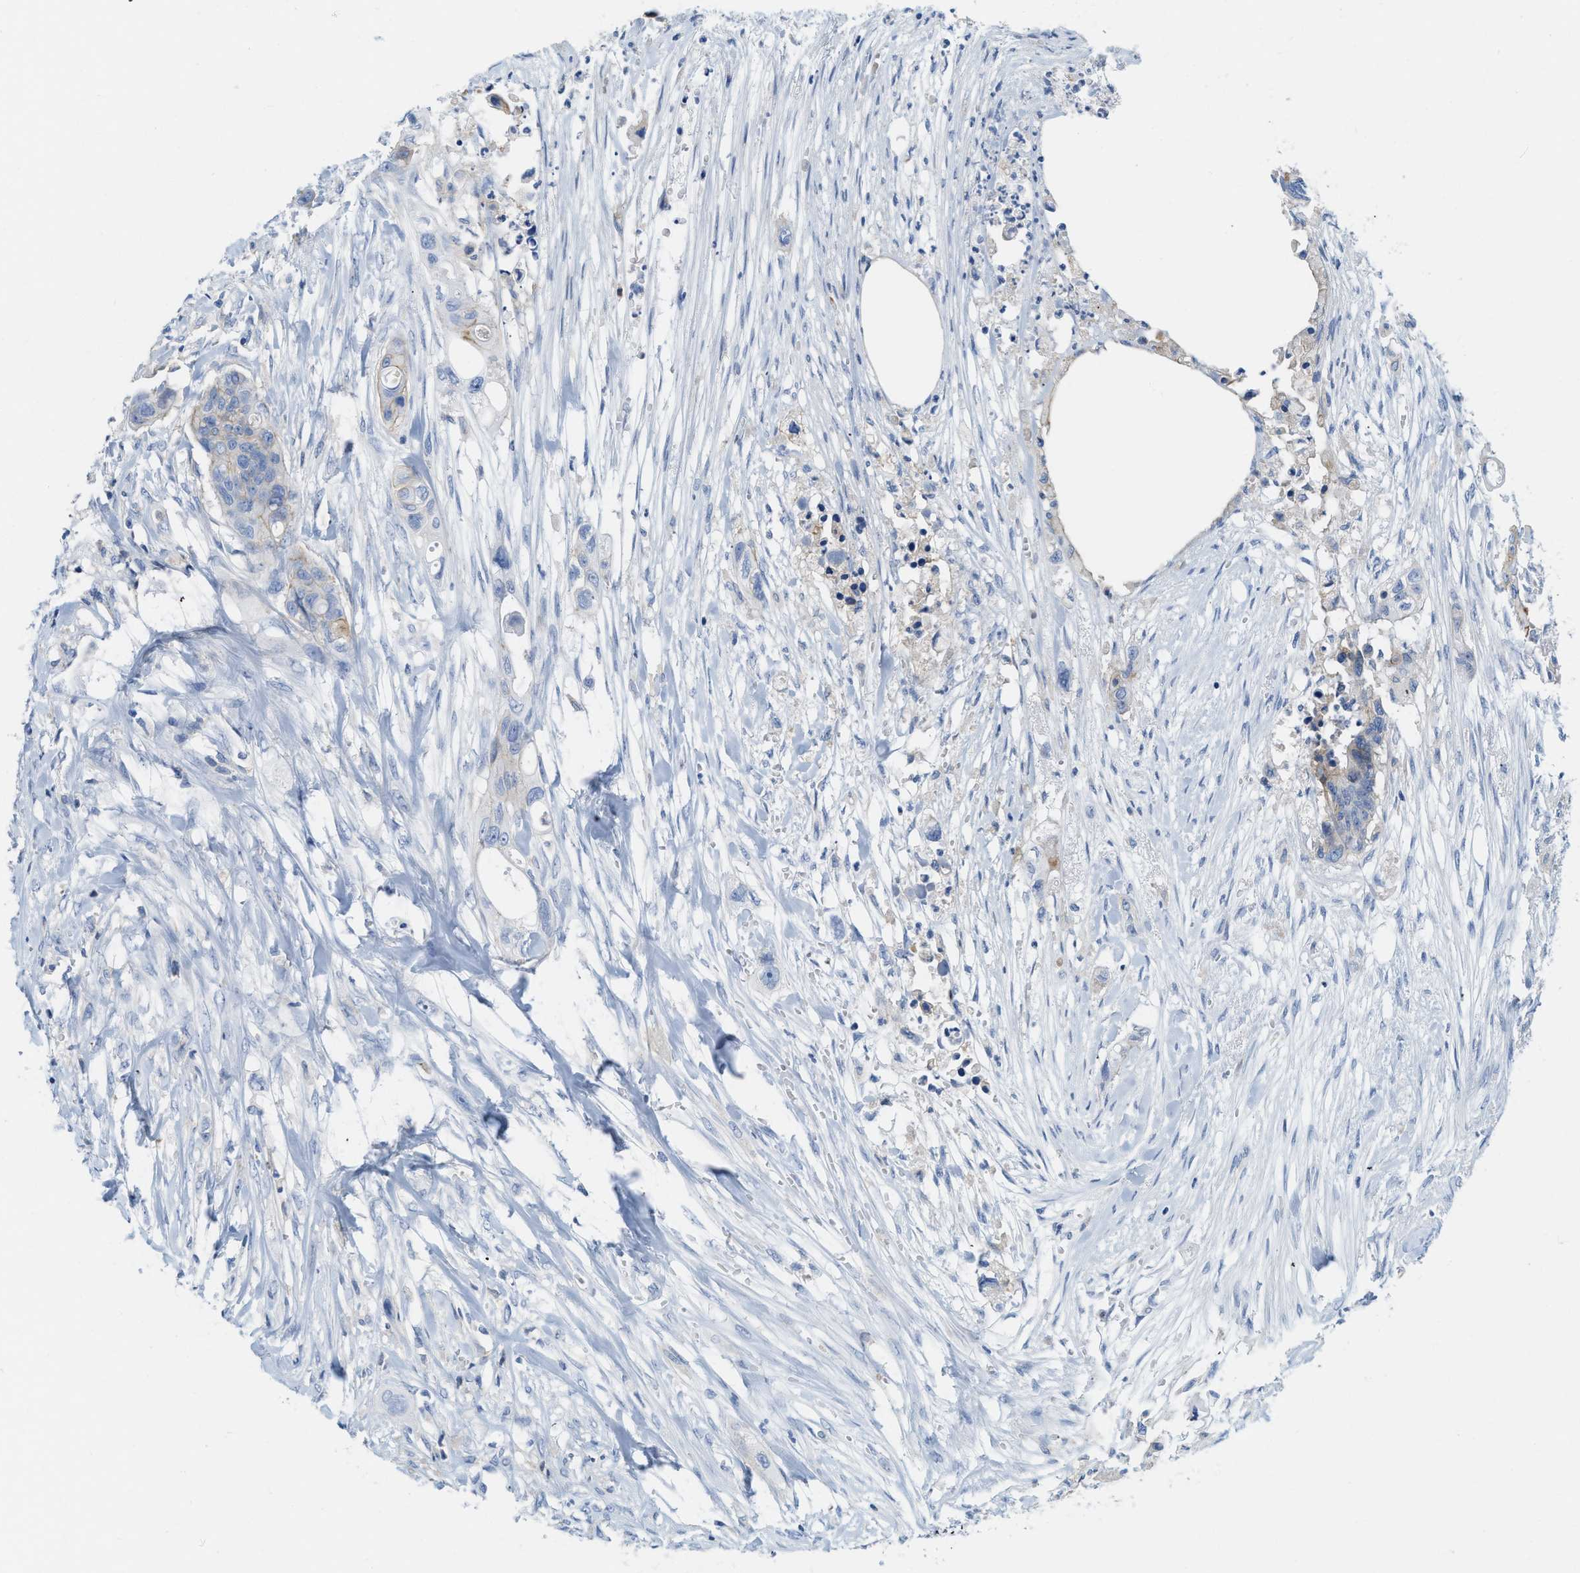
{"staining": {"intensity": "negative", "quantity": "none", "location": "none"}, "tissue": "colorectal cancer", "cell_type": "Tumor cells", "image_type": "cancer", "snomed": [{"axis": "morphology", "description": "Adenocarcinoma, NOS"}, {"axis": "topography", "description": "Colon"}], "caption": "High power microscopy histopathology image of an immunohistochemistry (IHC) photomicrograph of adenocarcinoma (colorectal), revealing no significant staining in tumor cells. (DAB (3,3'-diaminobenzidine) IHC with hematoxylin counter stain).", "gene": "SLC3A2", "patient": {"sex": "female", "age": 57}}